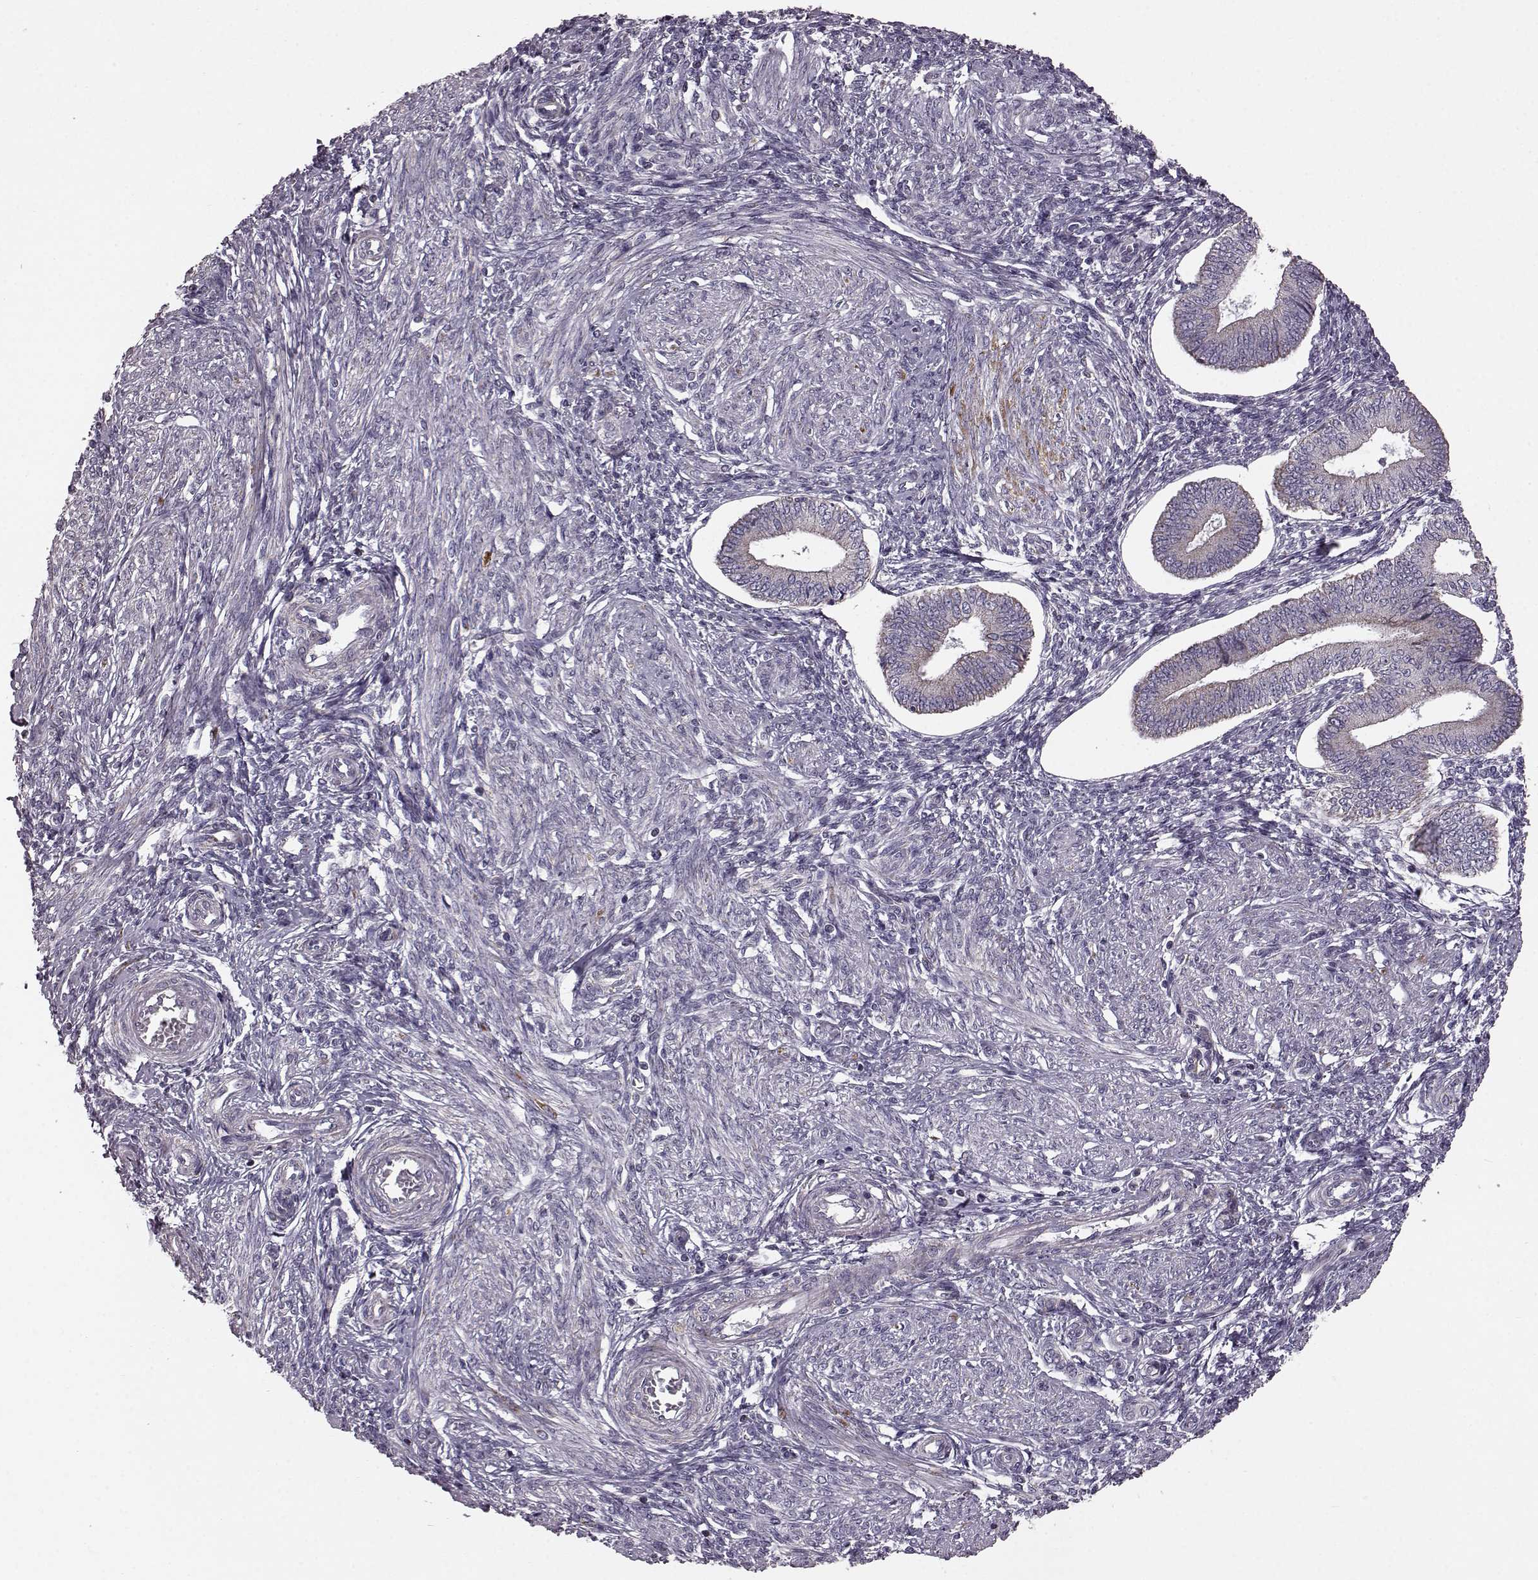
{"staining": {"intensity": "negative", "quantity": "none", "location": "none"}, "tissue": "endometrium", "cell_type": "Cells in endometrial stroma", "image_type": "normal", "snomed": [{"axis": "morphology", "description": "Normal tissue, NOS"}, {"axis": "topography", "description": "Endometrium"}], "caption": "Histopathology image shows no significant protein positivity in cells in endometrial stroma of normal endometrium.", "gene": "FAM8A1", "patient": {"sex": "female", "age": 42}}